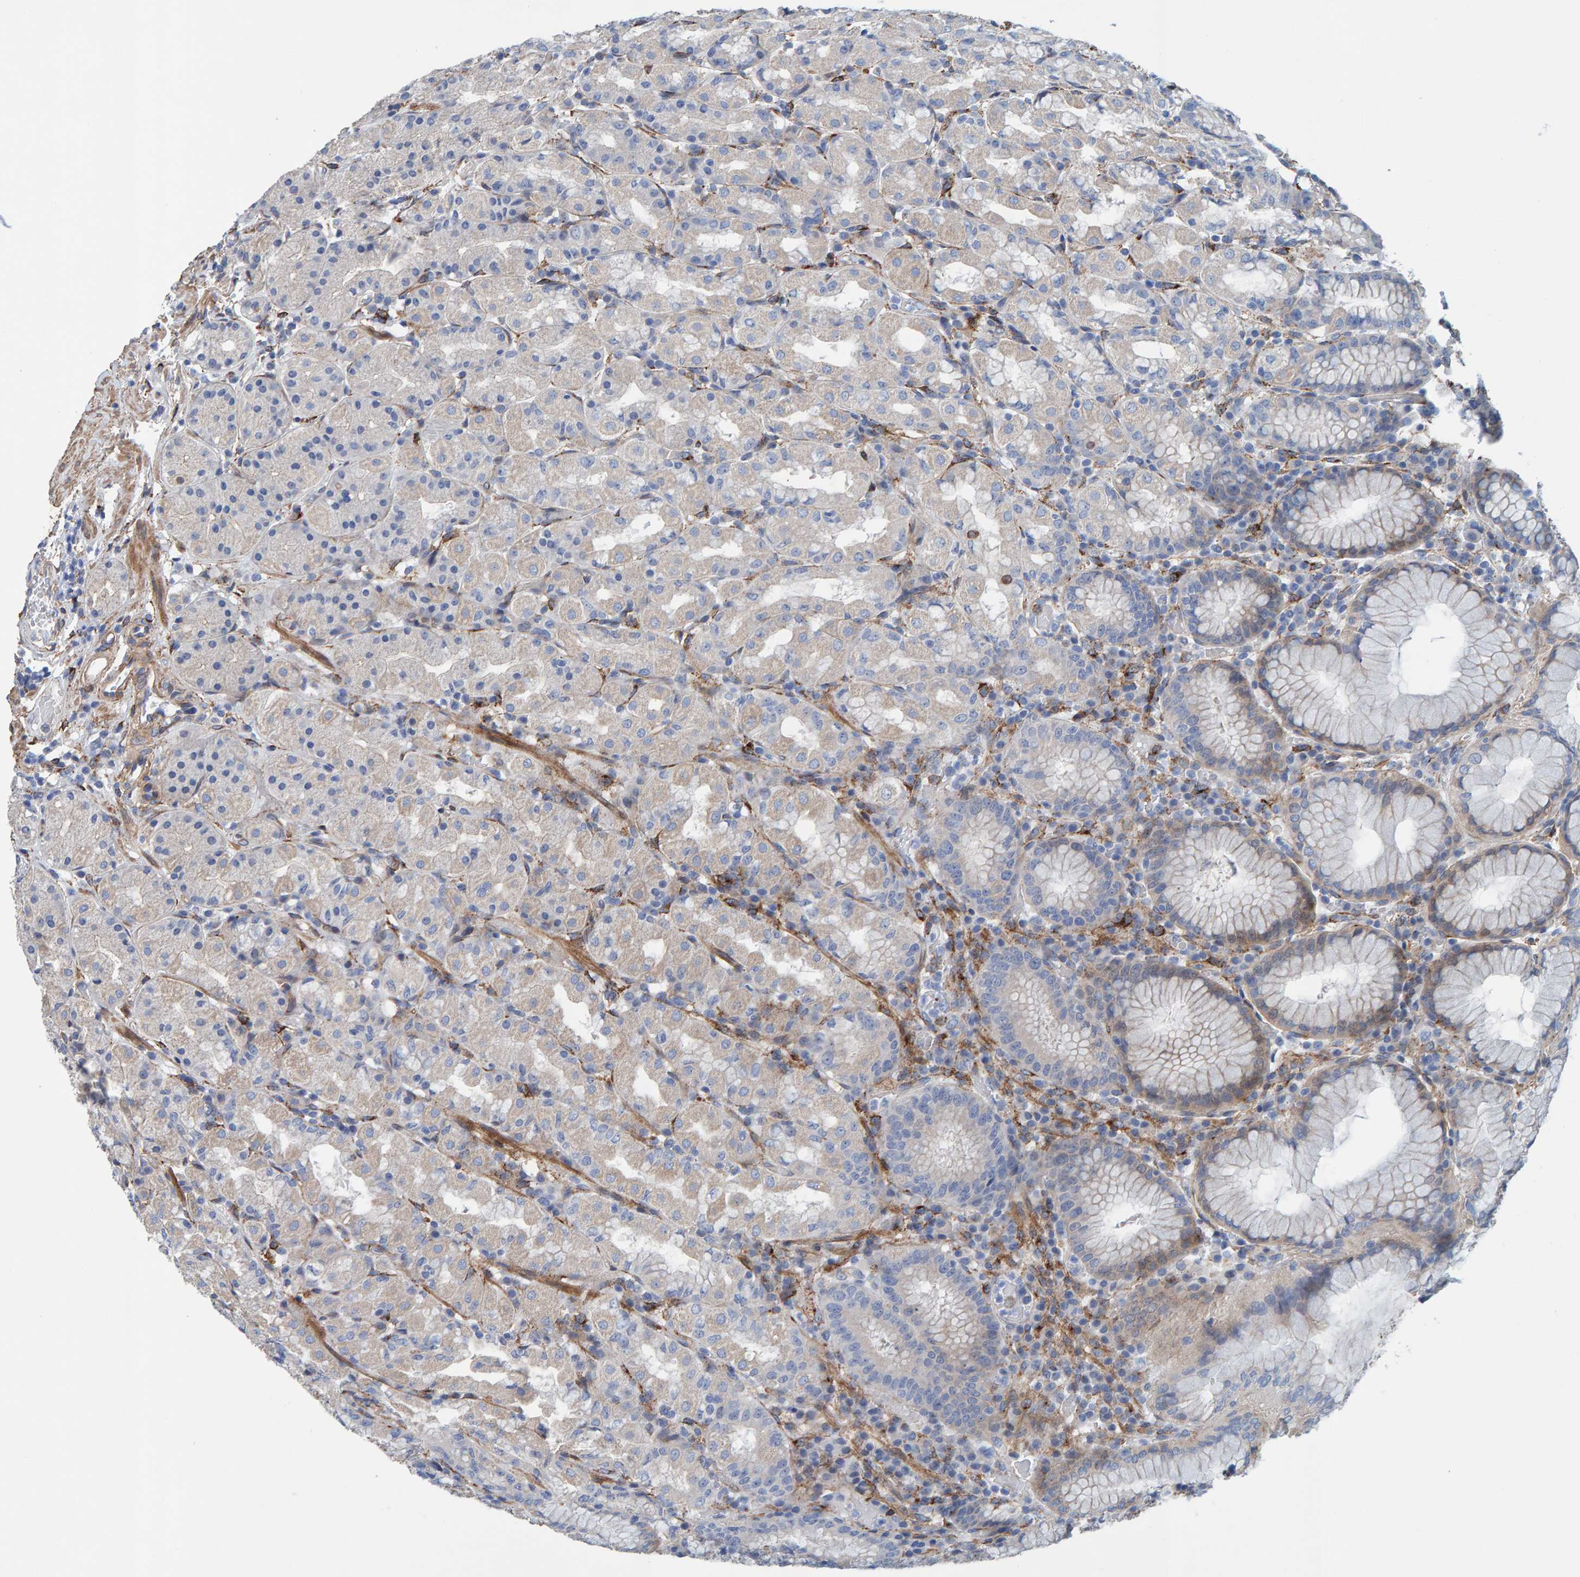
{"staining": {"intensity": "weak", "quantity": "25%-75%", "location": "cytoplasmic/membranous"}, "tissue": "stomach", "cell_type": "Glandular cells", "image_type": "normal", "snomed": [{"axis": "morphology", "description": "Normal tissue, NOS"}, {"axis": "topography", "description": "Stomach, lower"}], "caption": "Brown immunohistochemical staining in normal human stomach exhibits weak cytoplasmic/membranous staining in approximately 25%-75% of glandular cells.", "gene": "LRP1", "patient": {"sex": "female", "age": 56}}